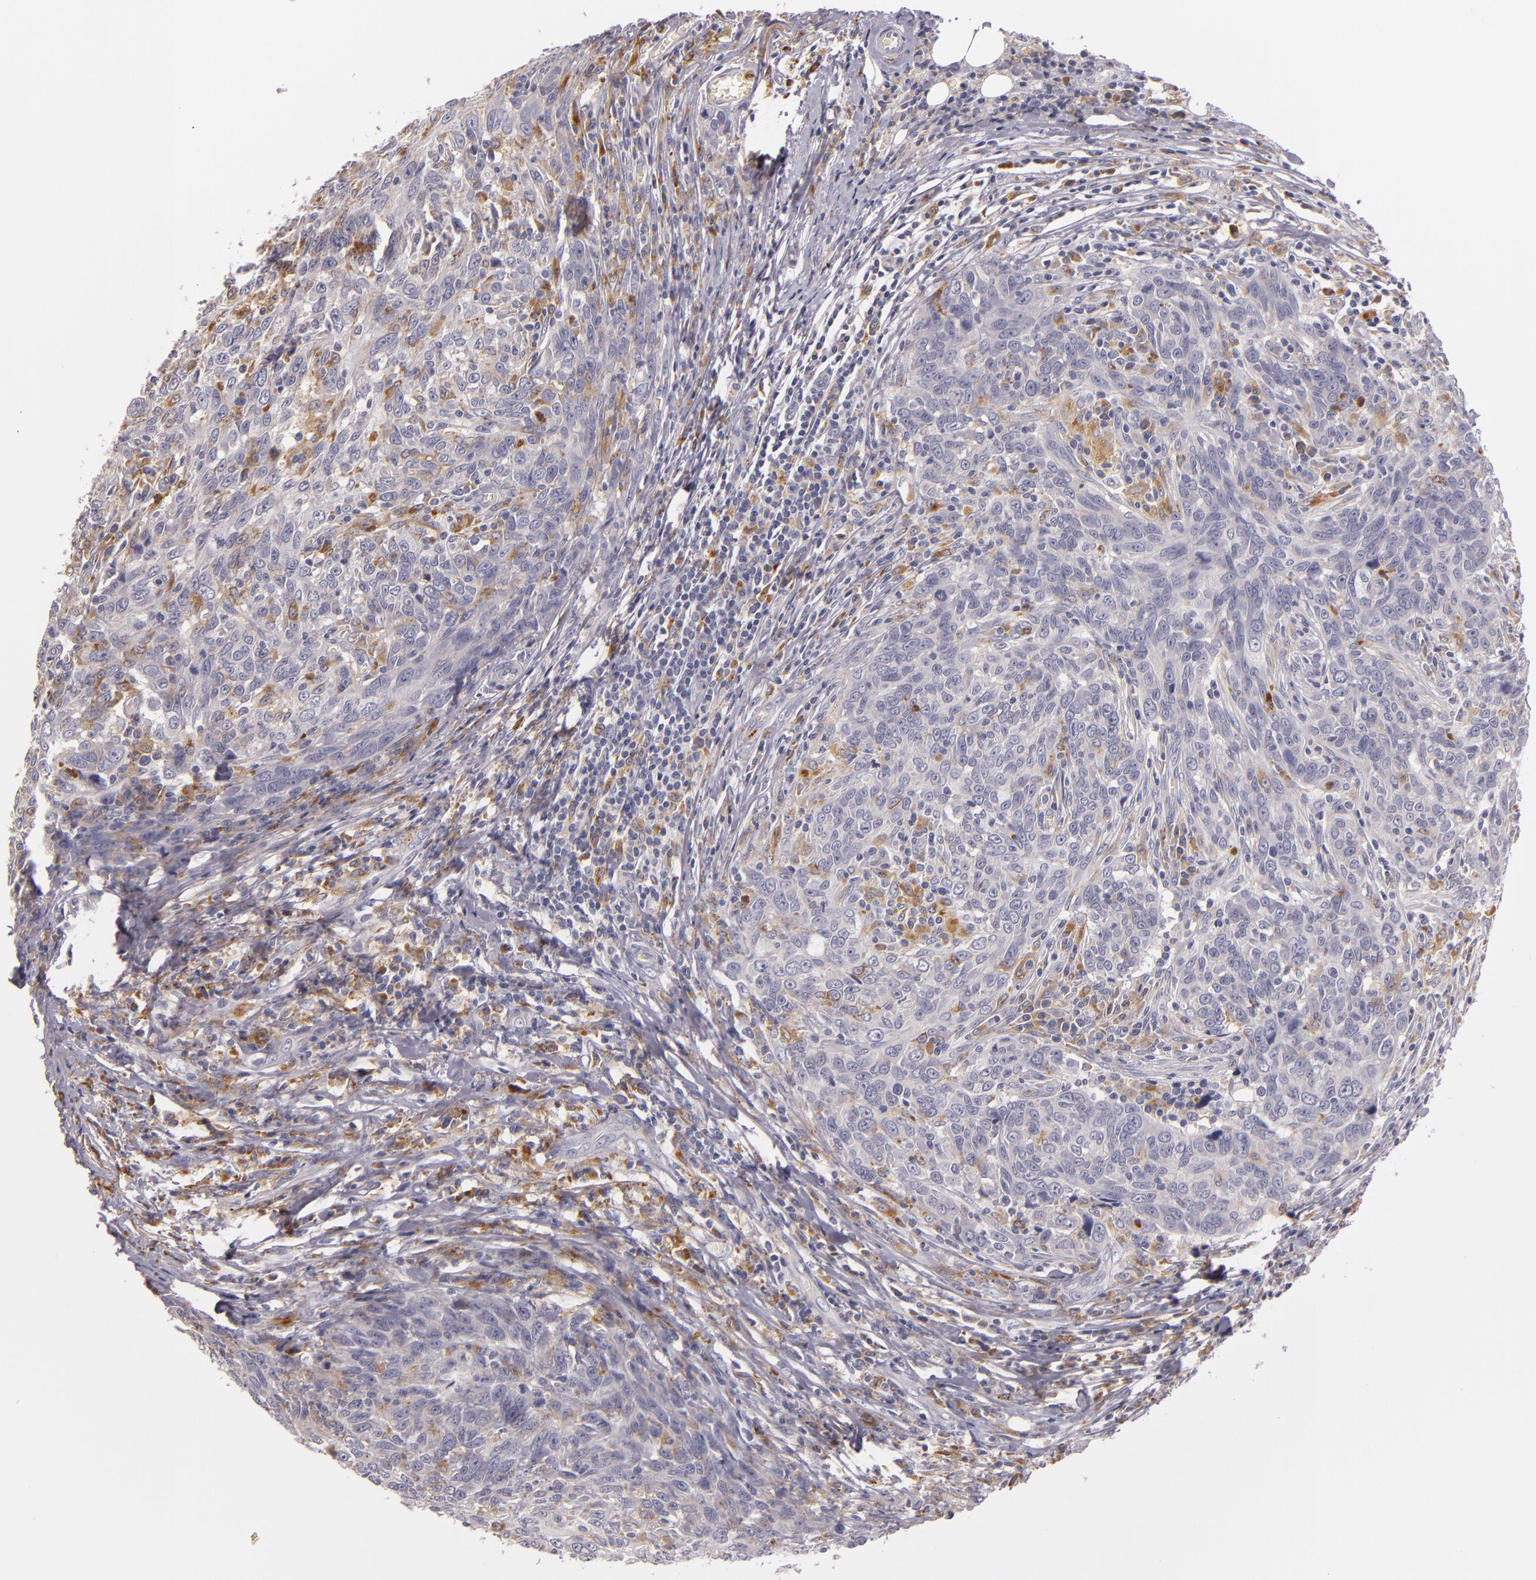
{"staining": {"intensity": "weak", "quantity": "<25%", "location": "cytoplasmic/membranous"}, "tissue": "breast cancer", "cell_type": "Tumor cells", "image_type": "cancer", "snomed": [{"axis": "morphology", "description": "Duct carcinoma"}, {"axis": "topography", "description": "Breast"}], "caption": "Human breast cancer stained for a protein using immunohistochemistry (IHC) reveals no staining in tumor cells.", "gene": "TLR8", "patient": {"sex": "female", "age": 50}}